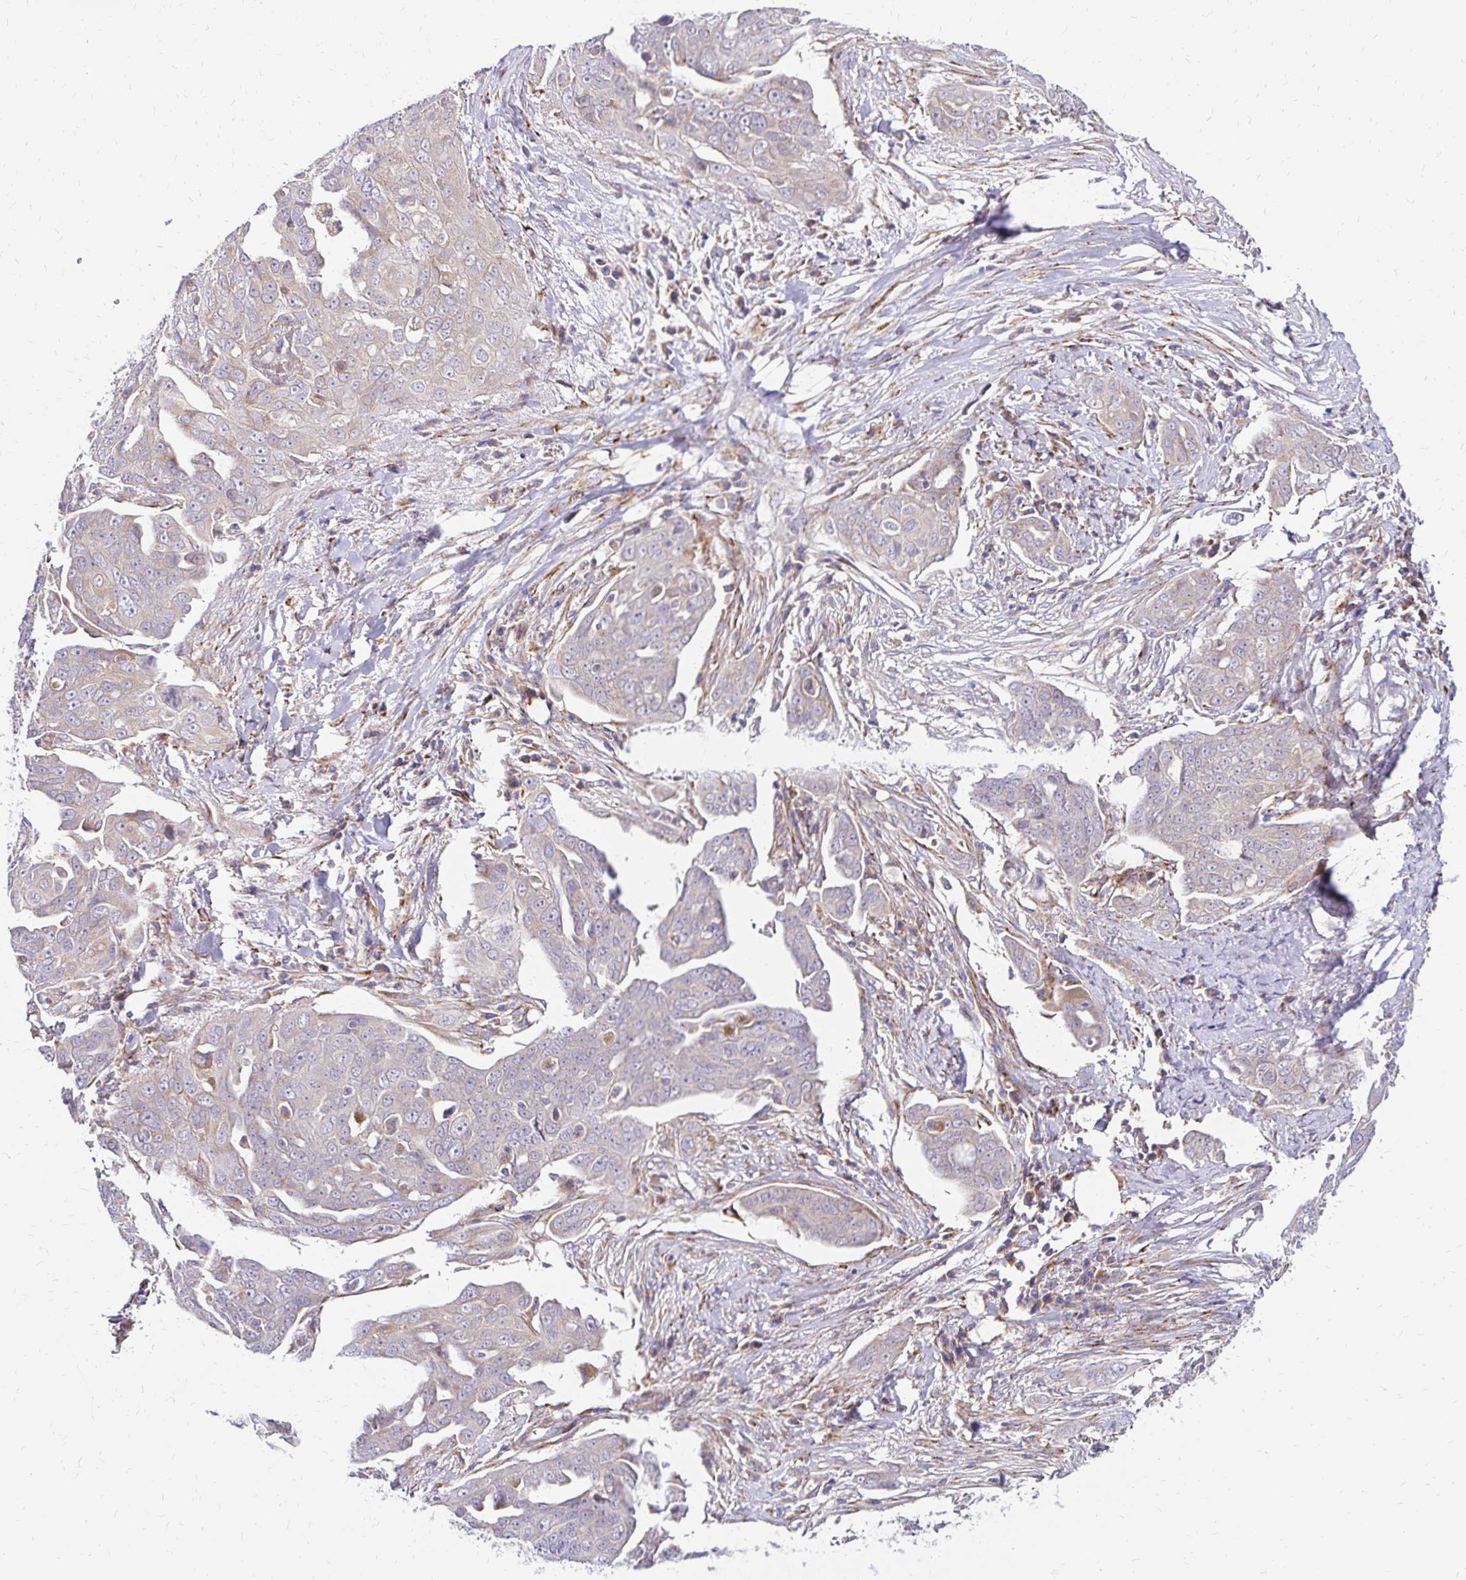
{"staining": {"intensity": "negative", "quantity": "none", "location": "none"}, "tissue": "ovarian cancer", "cell_type": "Tumor cells", "image_type": "cancer", "snomed": [{"axis": "morphology", "description": "Carcinoma, endometroid"}, {"axis": "topography", "description": "Ovary"}], "caption": "Tumor cells show no significant positivity in endometroid carcinoma (ovarian).", "gene": "IDUA", "patient": {"sex": "female", "age": 70}}